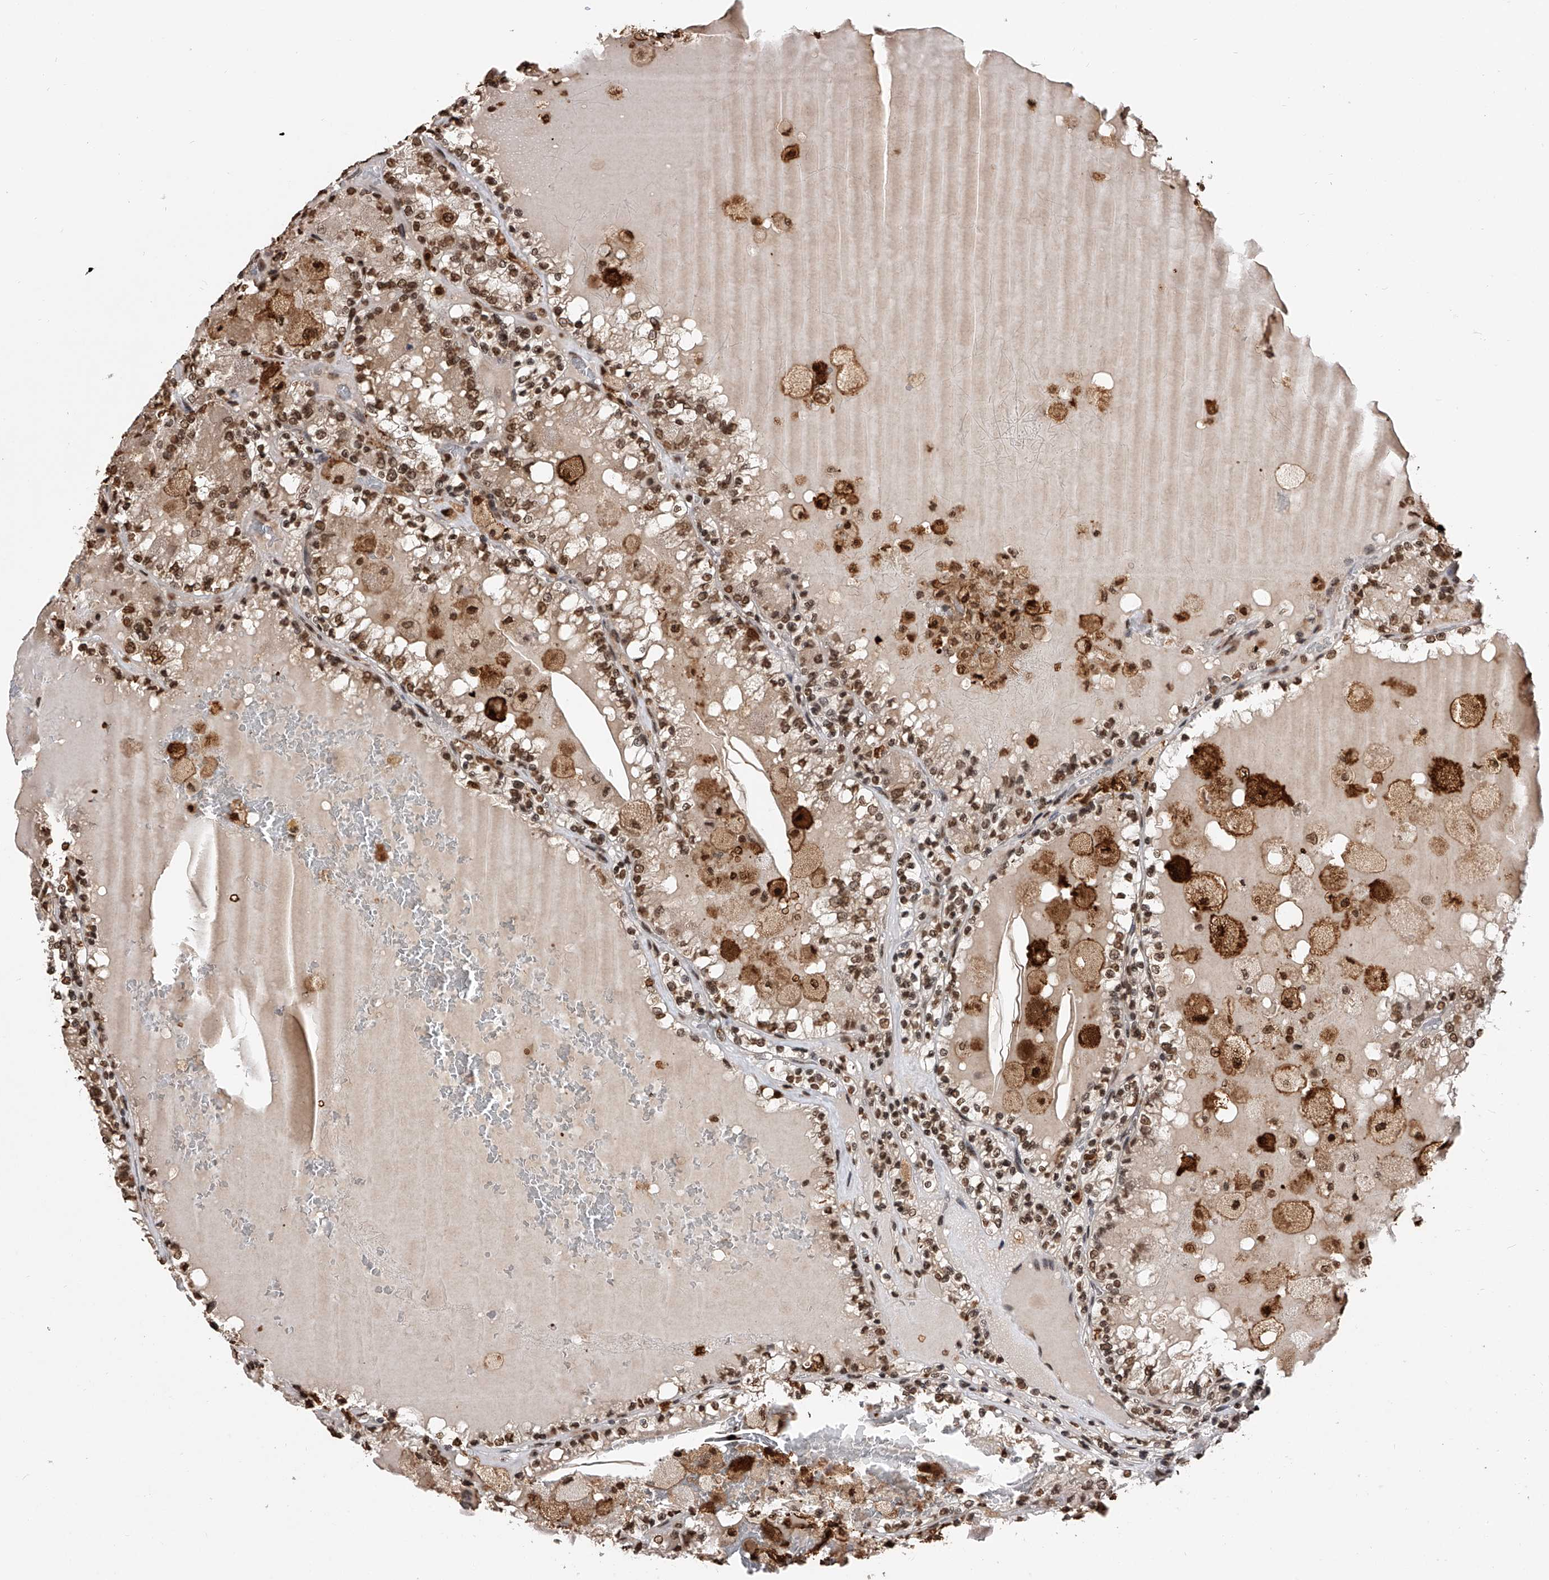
{"staining": {"intensity": "moderate", "quantity": ">75%", "location": "nuclear"}, "tissue": "renal cancer", "cell_type": "Tumor cells", "image_type": "cancer", "snomed": [{"axis": "morphology", "description": "Adenocarcinoma, NOS"}, {"axis": "topography", "description": "Kidney"}], "caption": "Immunohistochemical staining of human renal cancer exhibits medium levels of moderate nuclear protein expression in about >75% of tumor cells.", "gene": "CFAP410", "patient": {"sex": "female", "age": 56}}